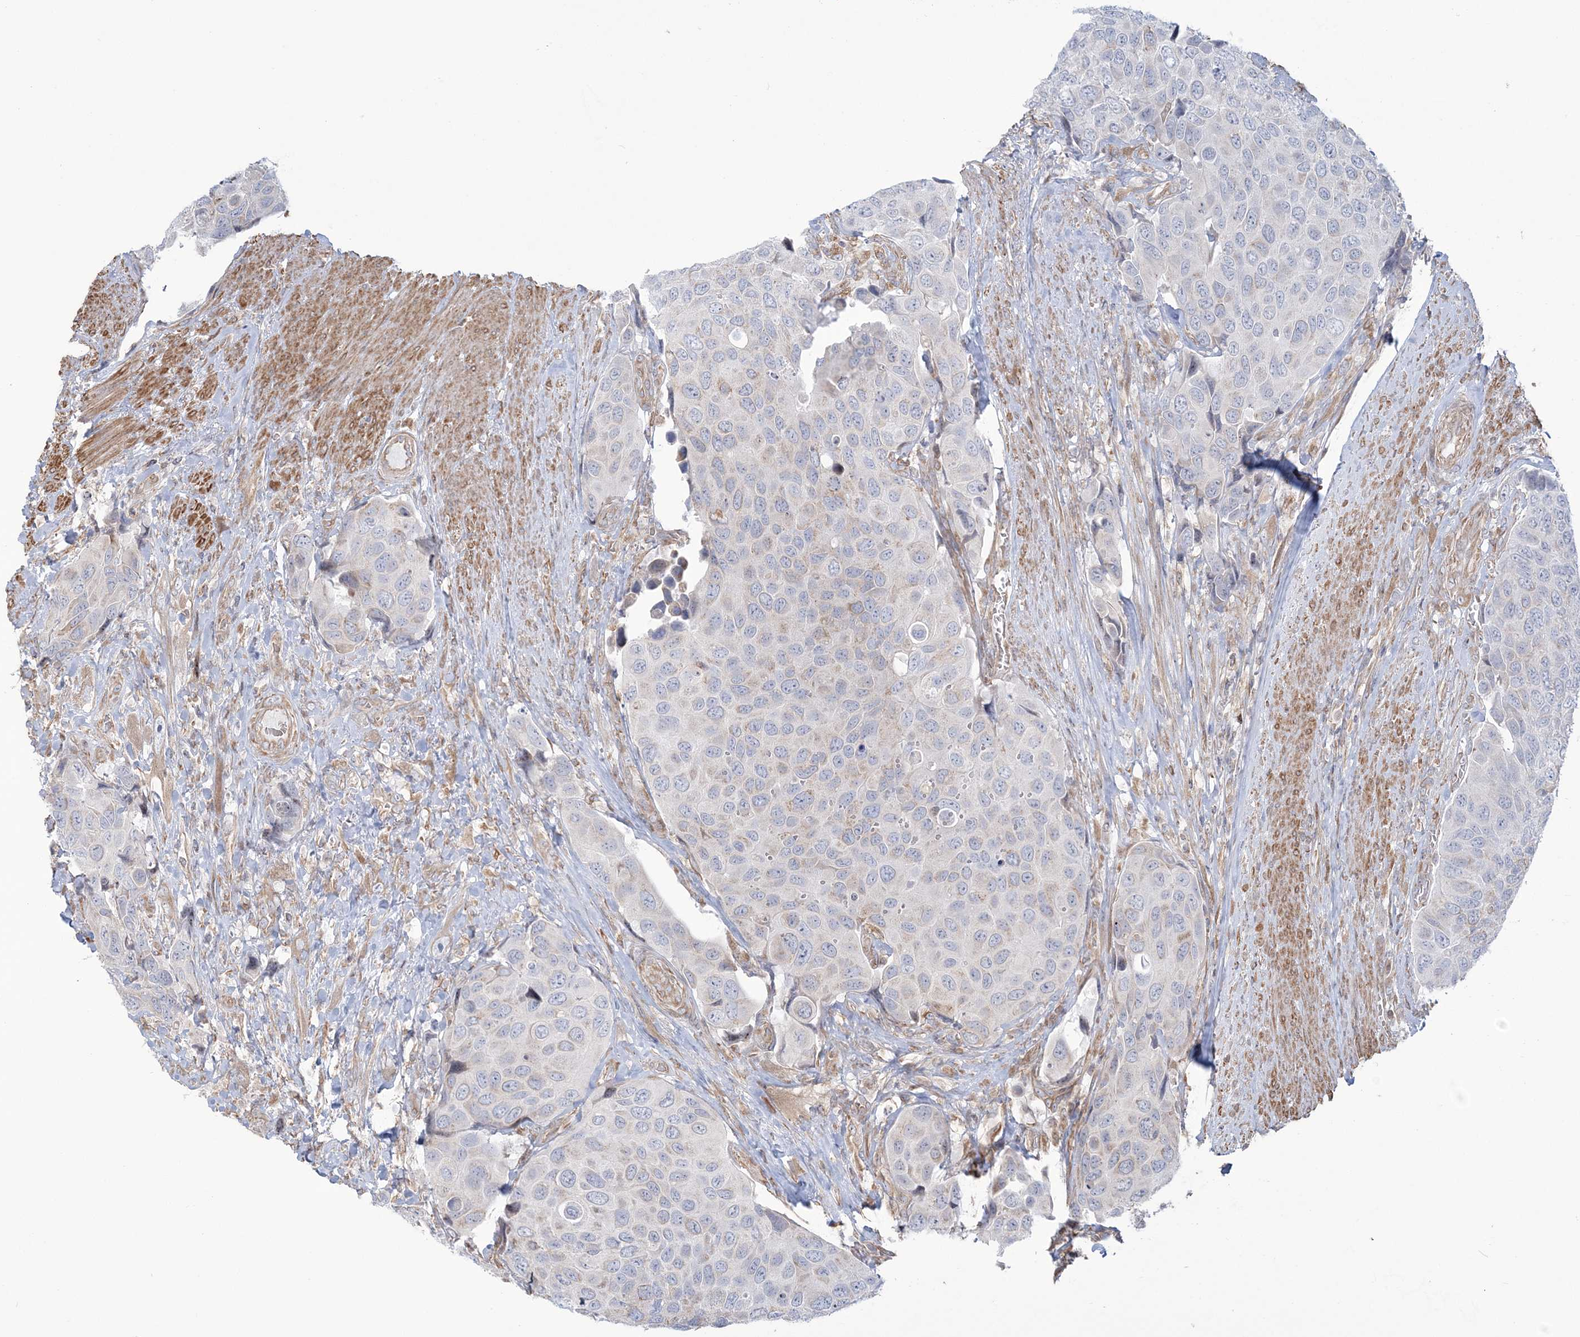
{"staining": {"intensity": "negative", "quantity": "none", "location": "none"}, "tissue": "urothelial cancer", "cell_type": "Tumor cells", "image_type": "cancer", "snomed": [{"axis": "morphology", "description": "Urothelial carcinoma, High grade"}, {"axis": "topography", "description": "Urinary bladder"}], "caption": "An immunohistochemistry (IHC) image of high-grade urothelial carcinoma is shown. There is no staining in tumor cells of high-grade urothelial carcinoma.", "gene": "ZNF821", "patient": {"sex": "male", "age": 74}}